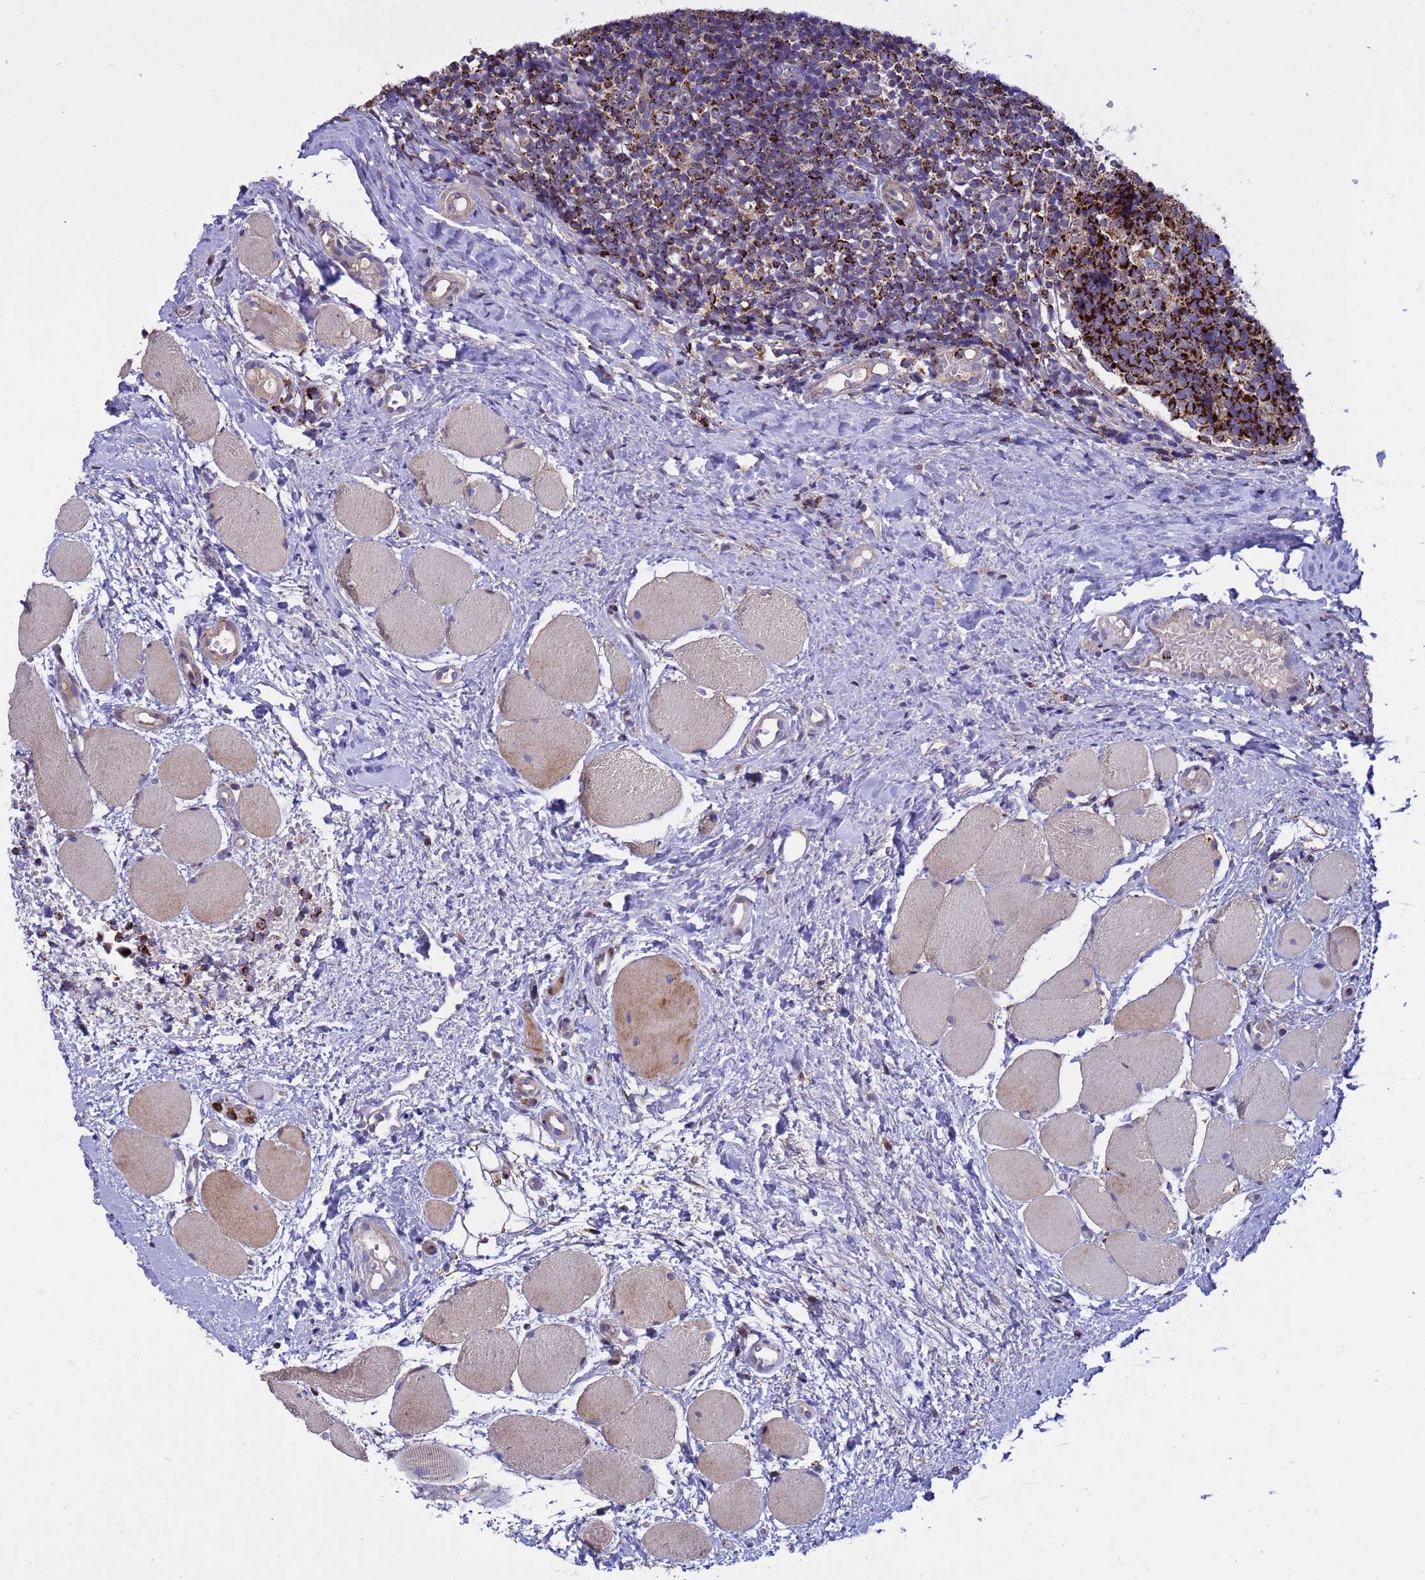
{"staining": {"intensity": "strong", "quantity": "25%-75%", "location": "cytoplasmic/membranous"}, "tissue": "tonsil", "cell_type": "Non-germinal center cells", "image_type": "normal", "snomed": [{"axis": "morphology", "description": "Normal tissue, NOS"}, {"axis": "topography", "description": "Tonsil"}], "caption": "A high amount of strong cytoplasmic/membranous expression is identified in about 25%-75% of non-germinal center cells in normal tonsil. The protein is stained brown, and the nuclei are stained in blue (DAB IHC with brightfield microscopy, high magnification).", "gene": "TUBGCP3", "patient": {"sex": "female", "age": 19}}